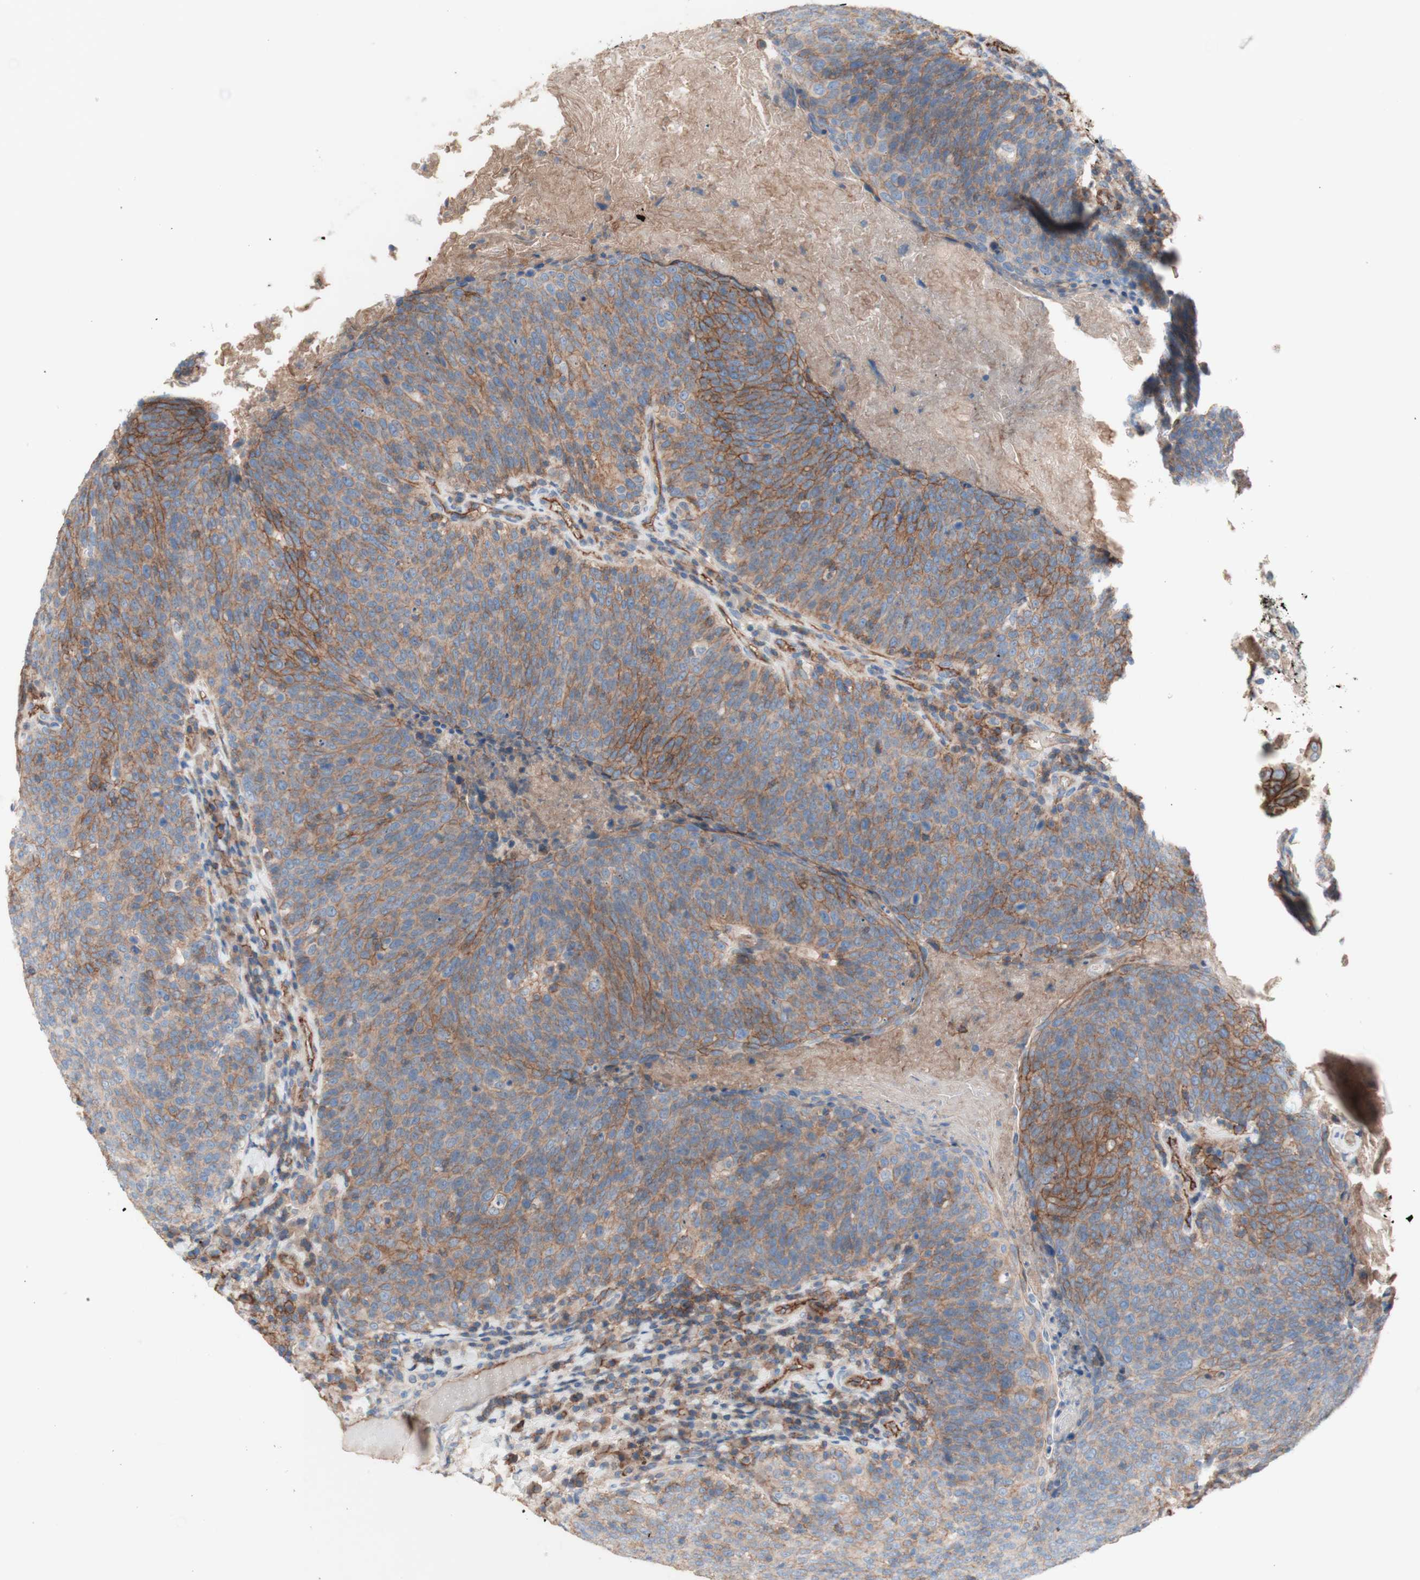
{"staining": {"intensity": "moderate", "quantity": ">75%", "location": "cytoplasmic/membranous"}, "tissue": "head and neck cancer", "cell_type": "Tumor cells", "image_type": "cancer", "snomed": [{"axis": "morphology", "description": "Squamous cell carcinoma, NOS"}, {"axis": "morphology", "description": "Squamous cell carcinoma, metastatic, NOS"}, {"axis": "topography", "description": "Lymph node"}, {"axis": "topography", "description": "Head-Neck"}], "caption": "Moderate cytoplasmic/membranous staining is seen in about >75% of tumor cells in metastatic squamous cell carcinoma (head and neck).", "gene": "CD46", "patient": {"sex": "male", "age": 62}}